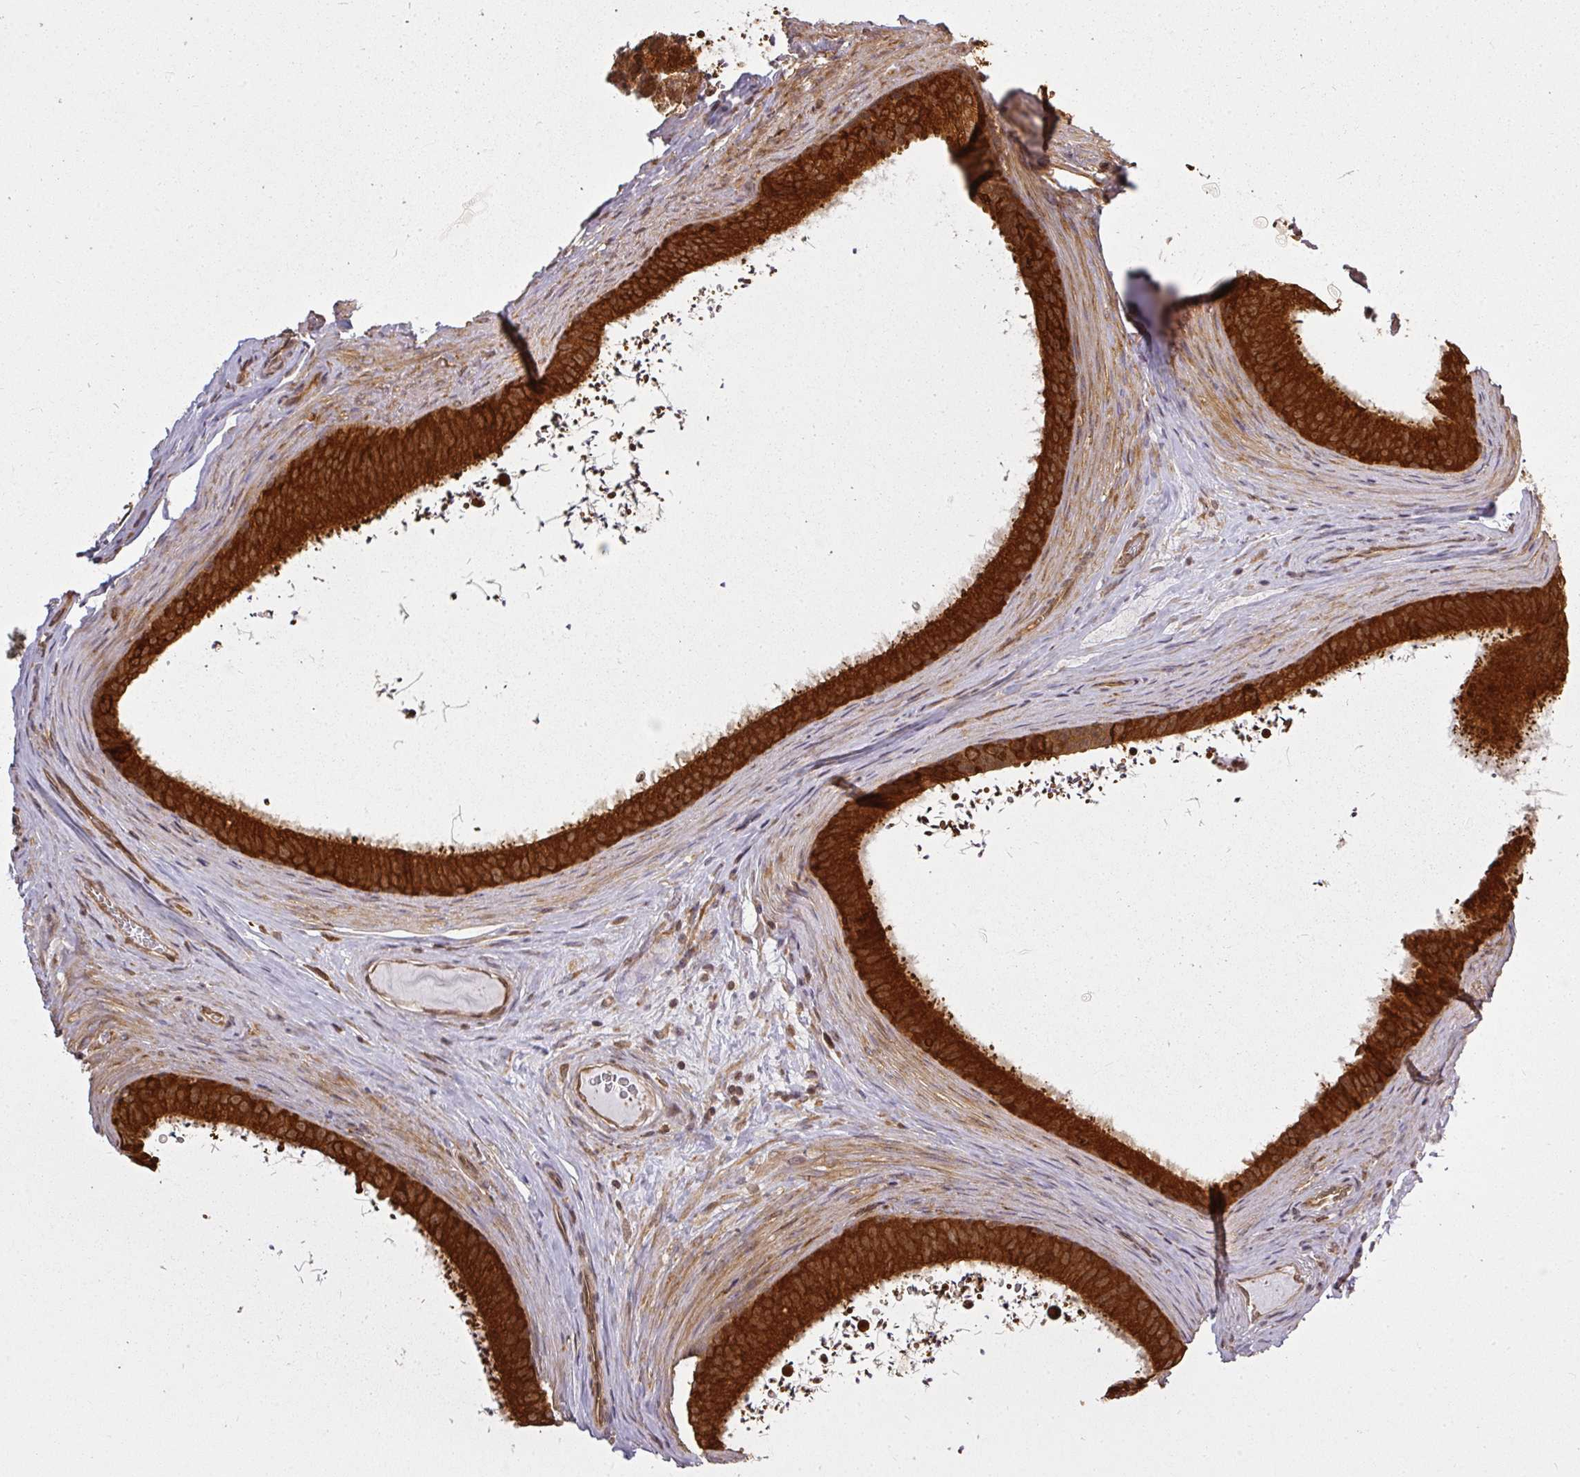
{"staining": {"intensity": "strong", "quantity": ">75%", "location": "cytoplasmic/membranous"}, "tissue": "epididymis", "cell_type": "Glandular cells", "image_type": "normal", "snomed": [{"axis": "morphology", "description": "Normal tissue, NOS"}, {"axis": "topography", "description": "Testis"}, {"axis": "topography", "description": "Epididymis"}], "caption": "Immunohistochemistry (IHC) histopathology image of unremarkable epididymis: human epididymis stained using immunohistochemistry demonstrates high levels of strong protein expression localized specifically in the cytoplasmic/membranous of glandular cells, appearing as a cytoplasmic/membranous brown color.", "gene": "PPP6R3", "patient": {"sex": "male", "age": 41}}